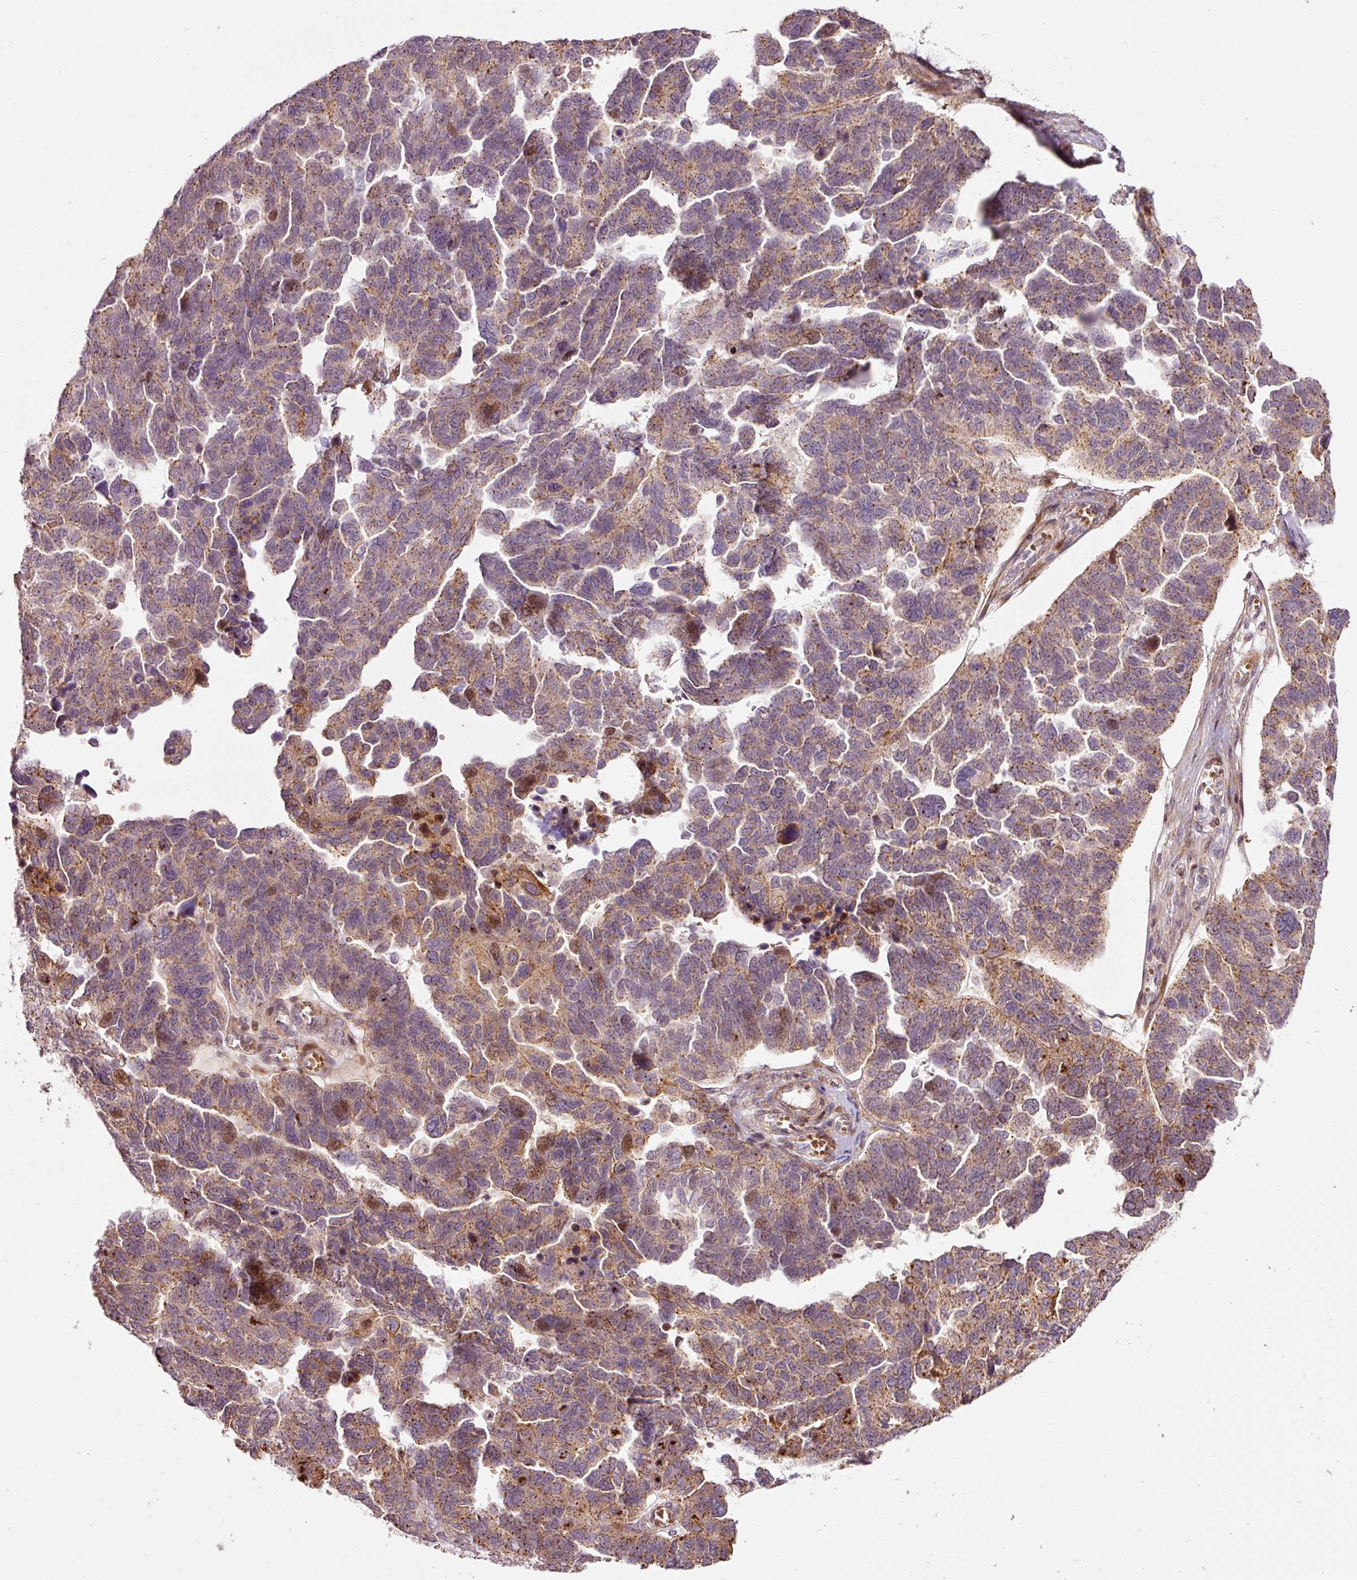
{"staining": {"intensity": "moderate", "quantity": "25%-75%", "location": "cytoplasmic/membranous,nuclear"}, "tissue": "ovarian cancer", "cell_type": "Tumor cells", "image_type": "cancer", "snomed": [{"axis": "morphology", "description": "Cystadenocarcinoma, serous, NOS"}, {"axis": "topography", "description": "Ovary"}], "caption": "Immunohistochemistry of ovarian cancer shows medium levels of moderate cytoplasmic/membranous and nuclear expression in about 25%-75% of tumor cells.", "gene": "ANKRD20A1", "patient": {"sex": "female", "age": 64}}